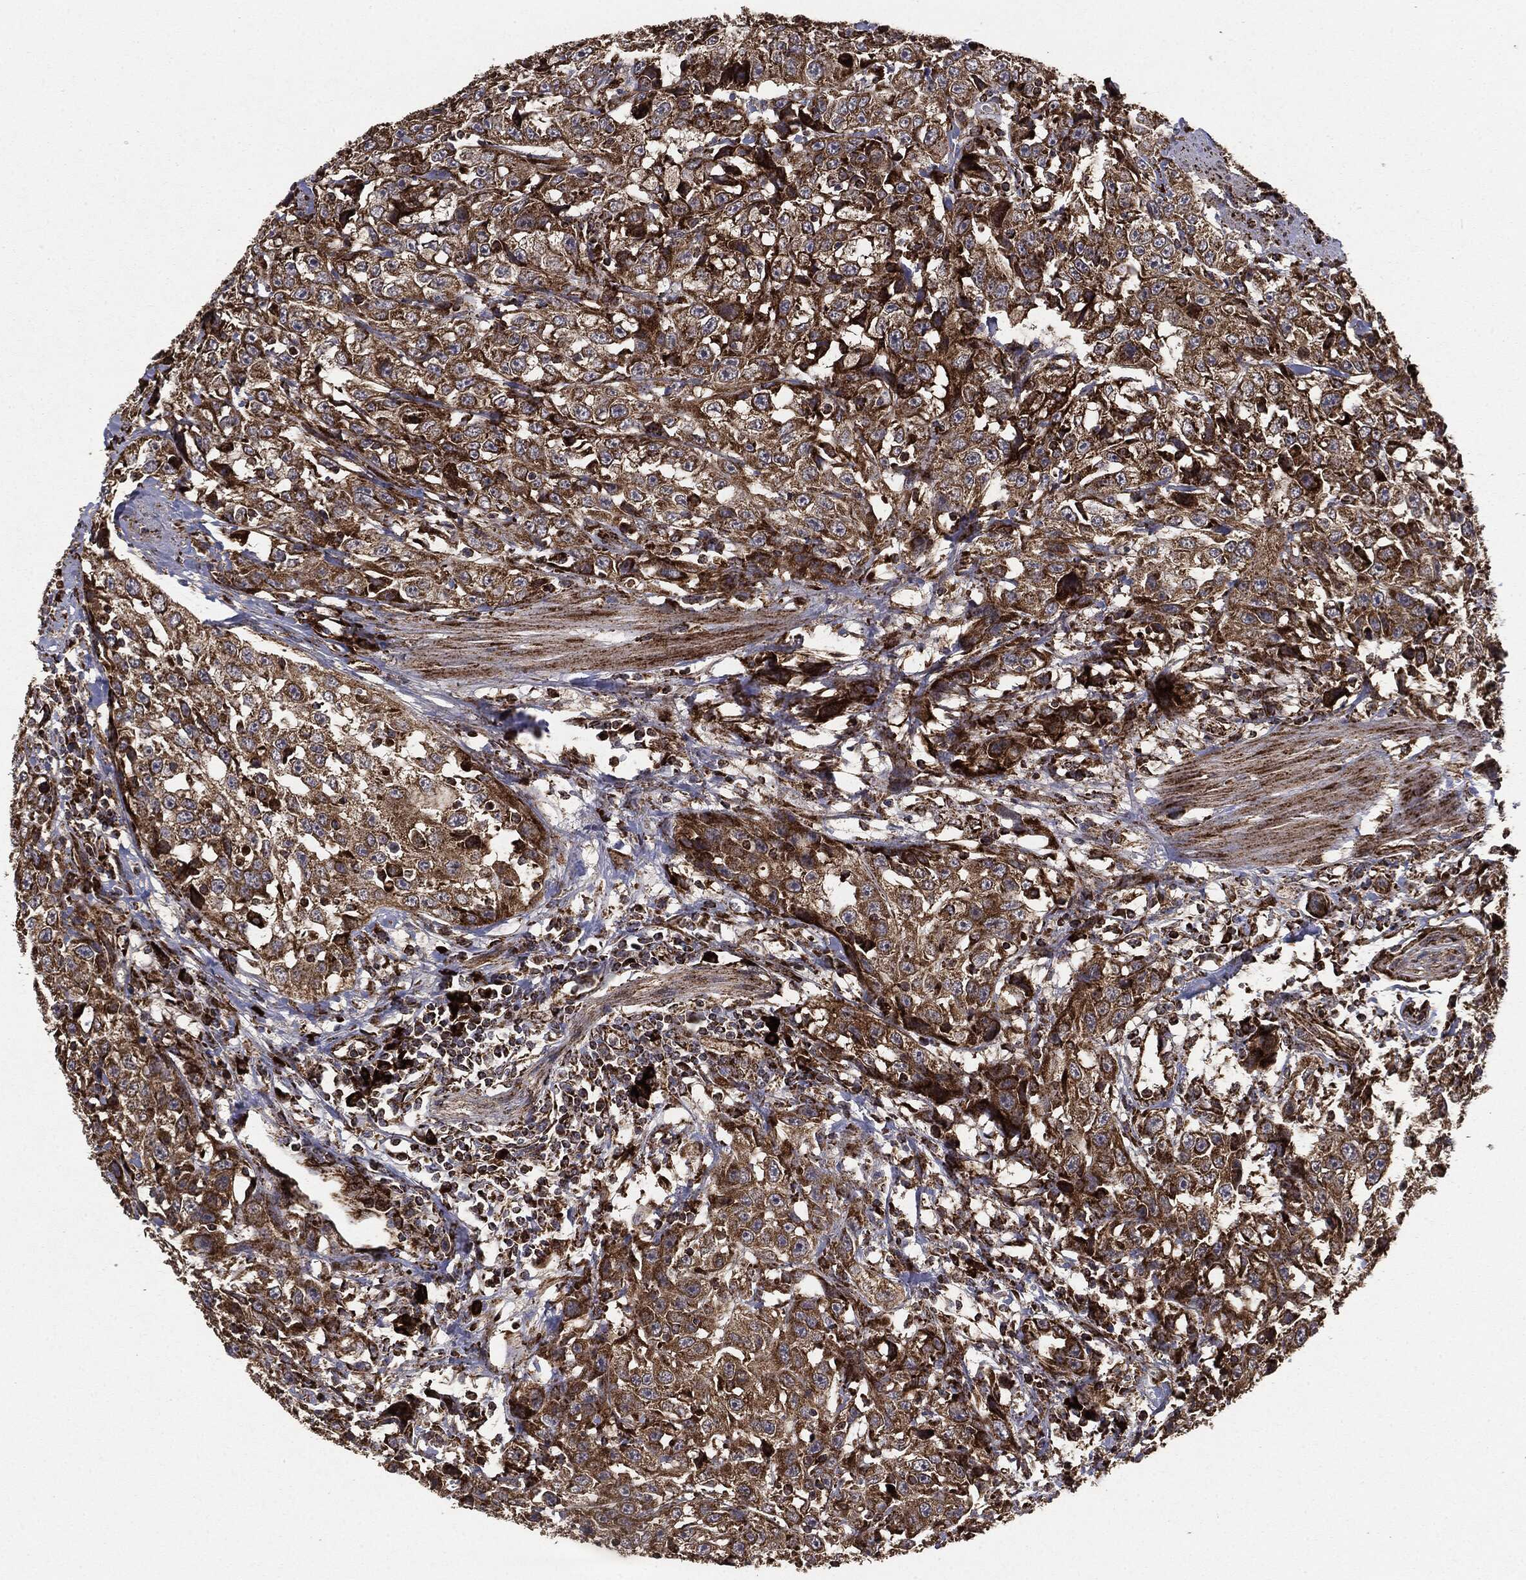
{"staining": {"intensity": "strong", "quantity": ">75%", "location": "cytoplasmic/membranous"}, "tissue": "urothelial cancer", "cell_type": "Tumor cells", "image_type": "cancer", "snomed": [{"axis": "morphology", "description": "Urothelial carcinoma, NOS"}, {"axis": "morphology", "description": "Urothelial carcinoma, High grade"}, {"axis": "topography", "description": "Urinary bladder"}], "caption": "Urothelial carcinoma (high-grade) was stained to show a protein in brown. There is high levels of strong cytoplasmic/membranous staining in about >75% of tumor cells. Nuclei are stained in blue.", "gene": "MAP2K1", "patient": {"sex": "female", "age": 73}}